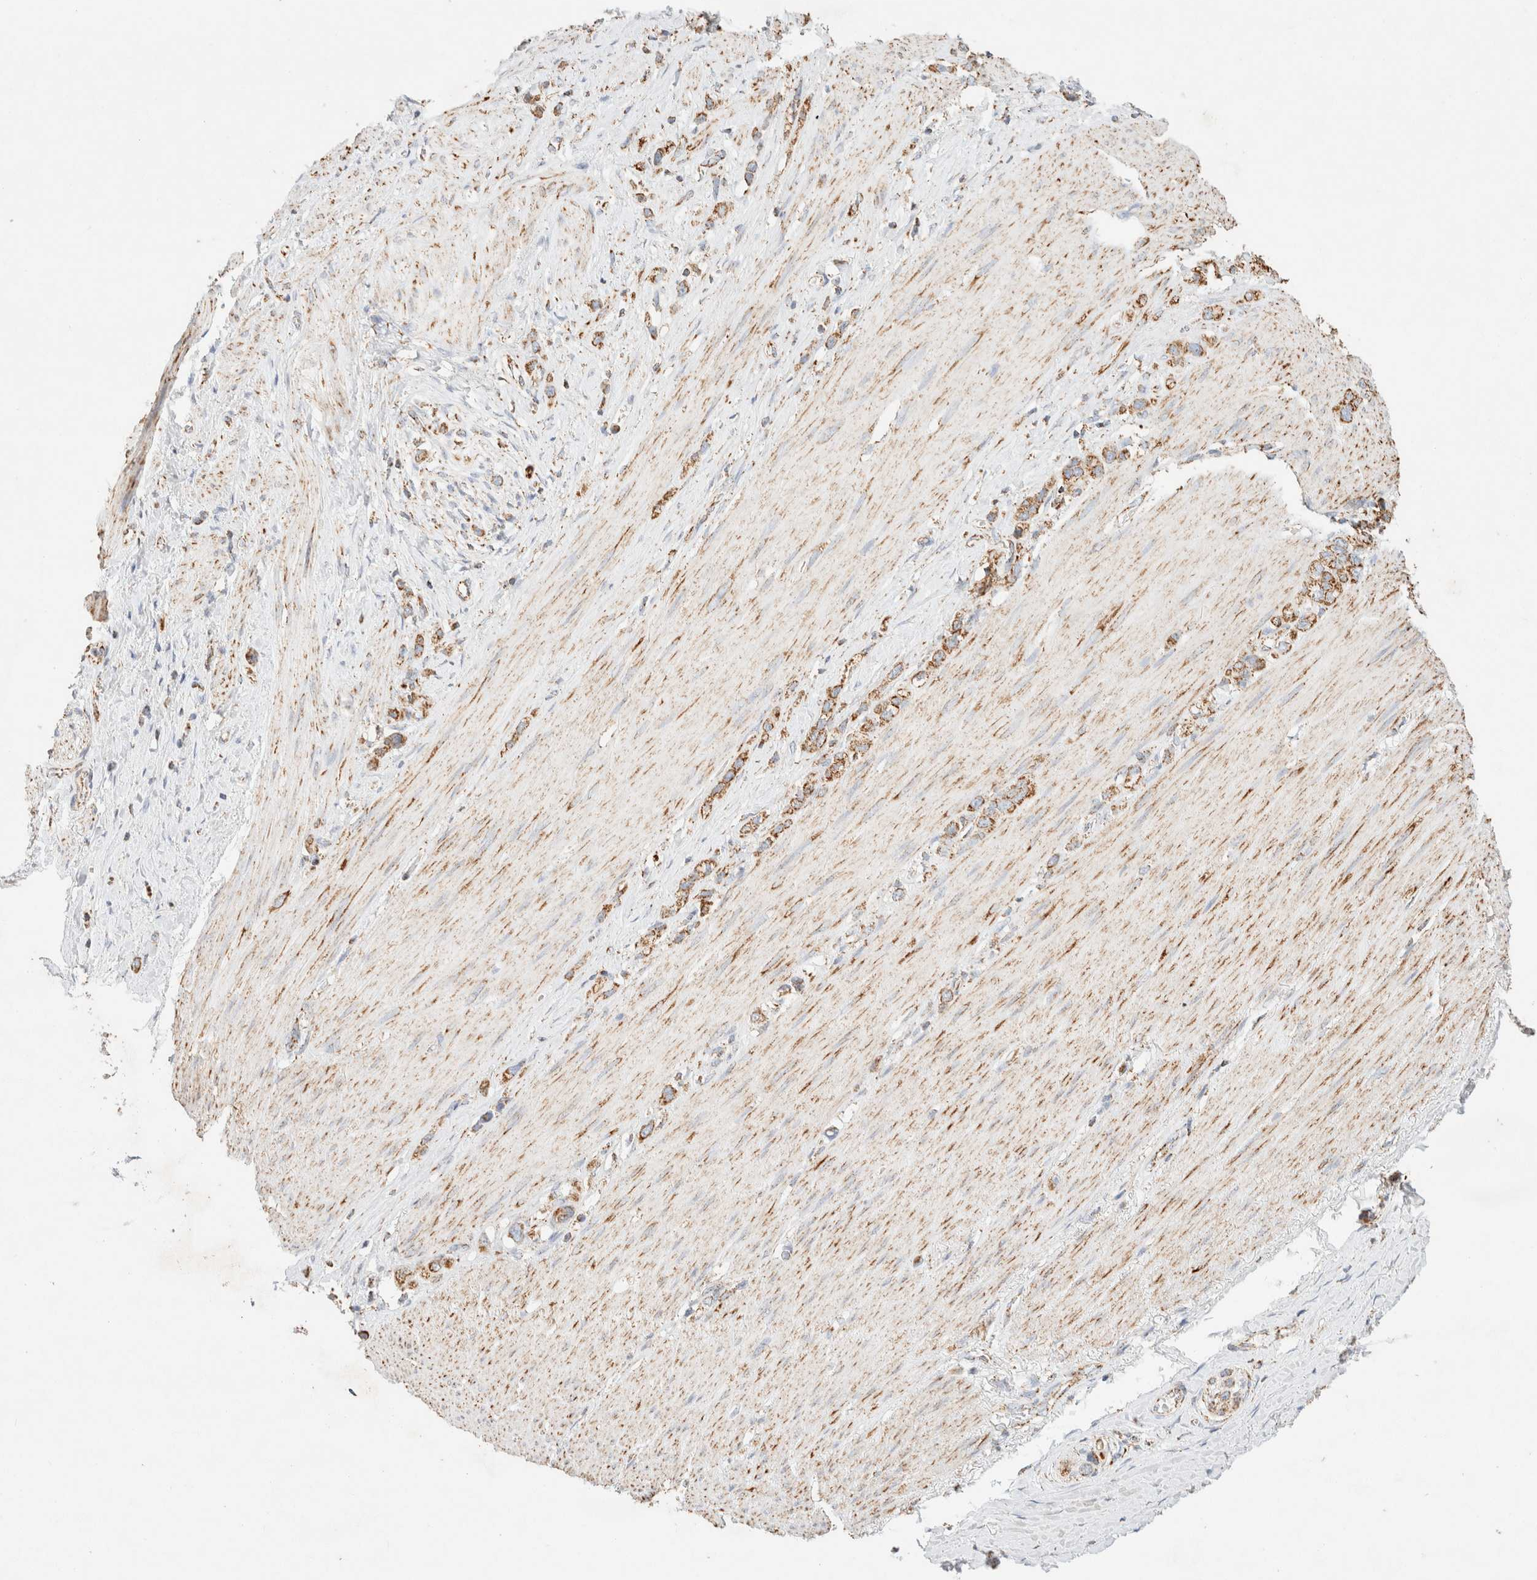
{"staining": {"intensity": "moderate", "quantity": ">75%", "location": "cytoplasmic/membranous"}, "tissue": "stomach cancer", "cell_type": "Tumor cells", "image_type": "cancer", "snomed": [{"axis": "morphology", "description": "Normal tissue, NOS"}, {"axis": "morphology", "description": "Adenocarcinoma, NOS"}, {"axis": "morphology", "description": "Adenocarcinoma, High grade"}, {"axis": "topography", "description": "Stomach, upper"}, {"axis": "topography", "description": "Stomach"}], "caption": "Stomach cancer stained for a protein exhibits moderate cytoplasmic/membranous positivity in tumor cells.", "gene": "PHB2", "patient": {"sex": "female", "age": 65}}